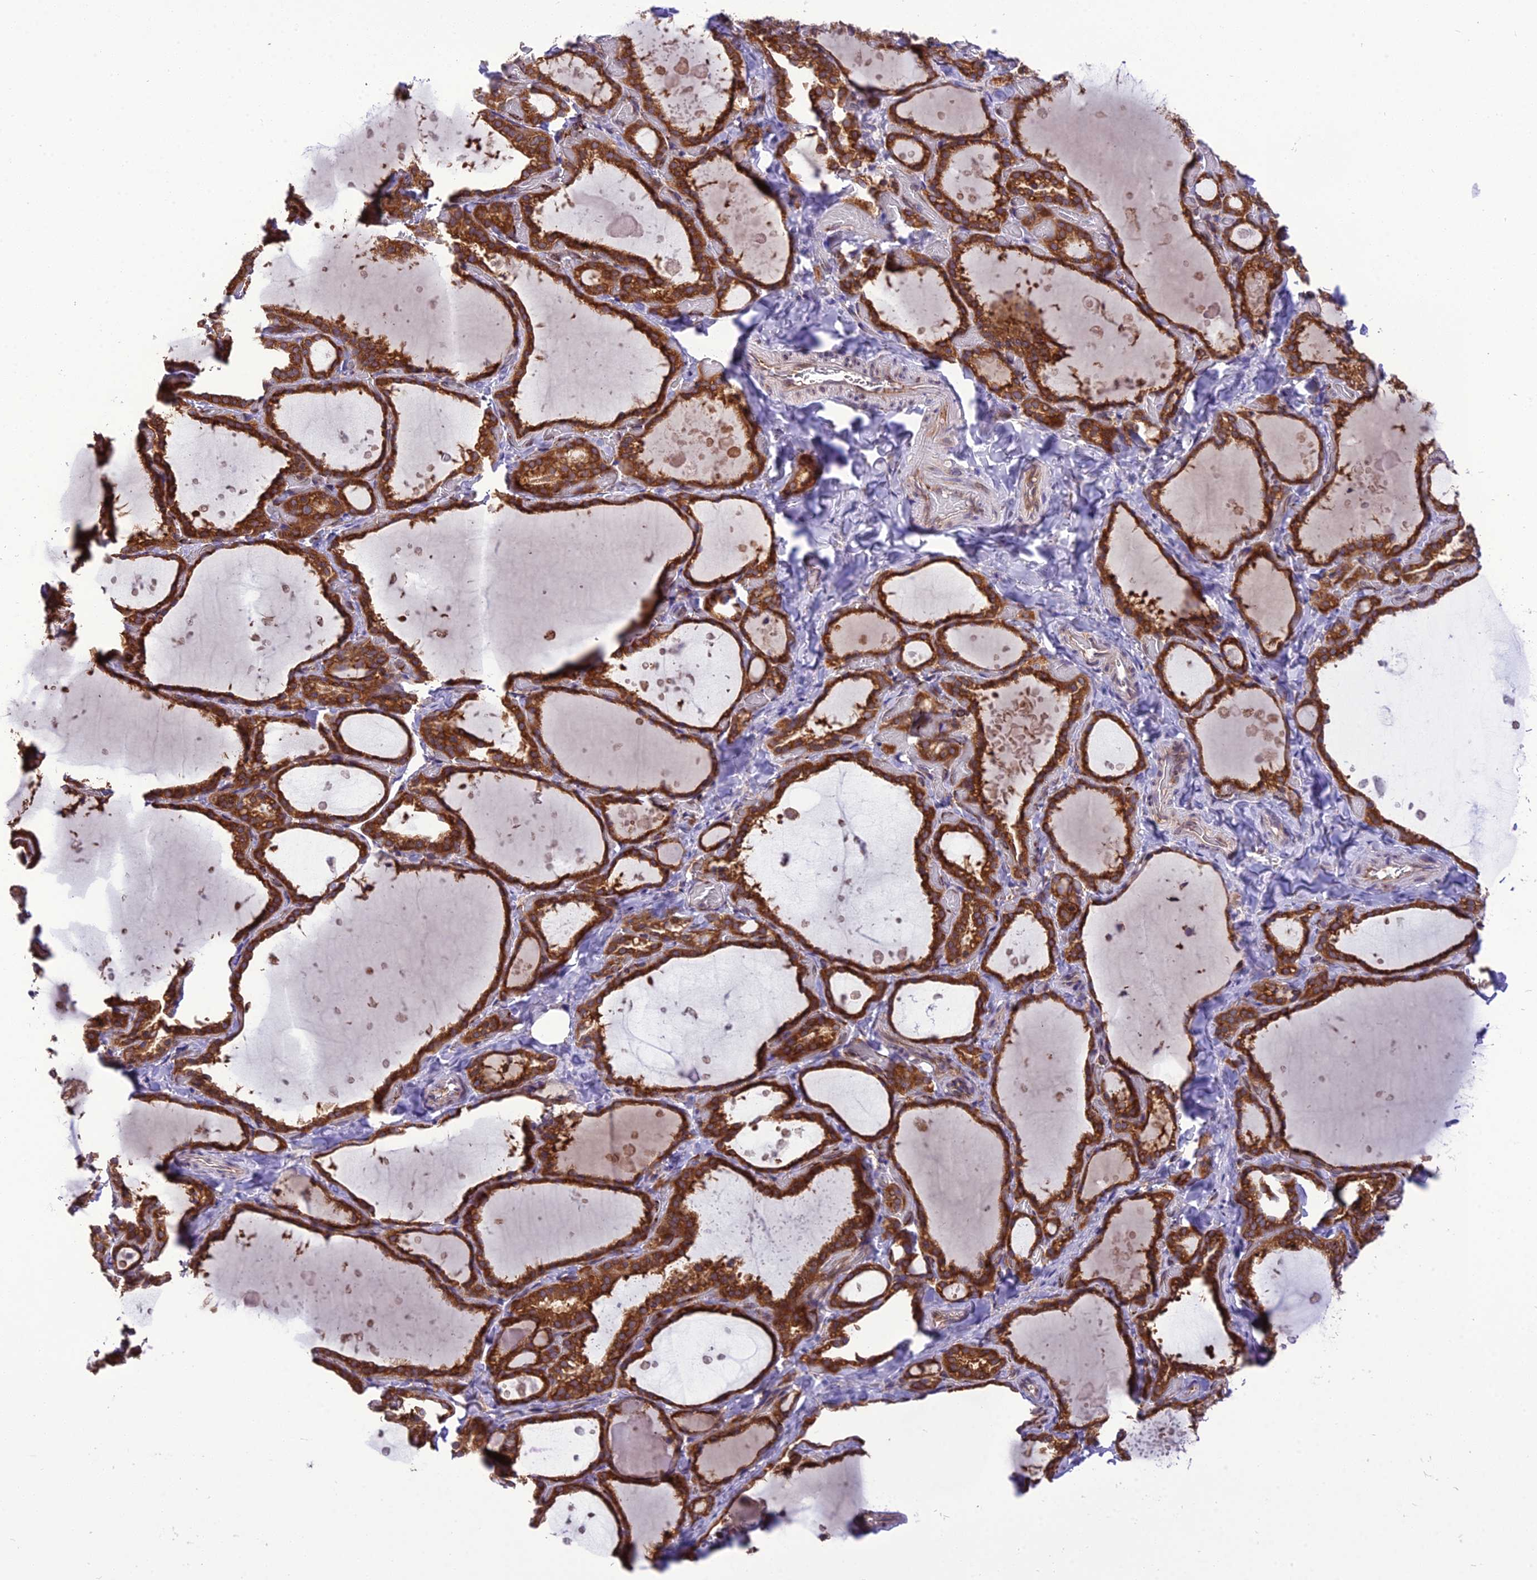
{"staining": {"intensity": "strong", "quantity": ">75%", "location": "cytoplasmic/membranous"}, "tissue": "thyroid gland", "cell_type": "Glandular cells", "image_type": "normal", "snomed": [{"axis": "morphology", "description": "Normal tissue, NOS"}, {"axis": "topography", "description": "Thyroid gland"}], "caption": "Normal thyroid gland shows strong cytoplasmic/membranous positivity in about >75% of glandular cells (Stains: DAB (3,3'-diaminobenzidine) in brown, nuclei in blue, Microscopy: brightfield microscopy at high magnification)..", "gene": "DHCR7", "patient": {"sex": "female", "age": 44}}